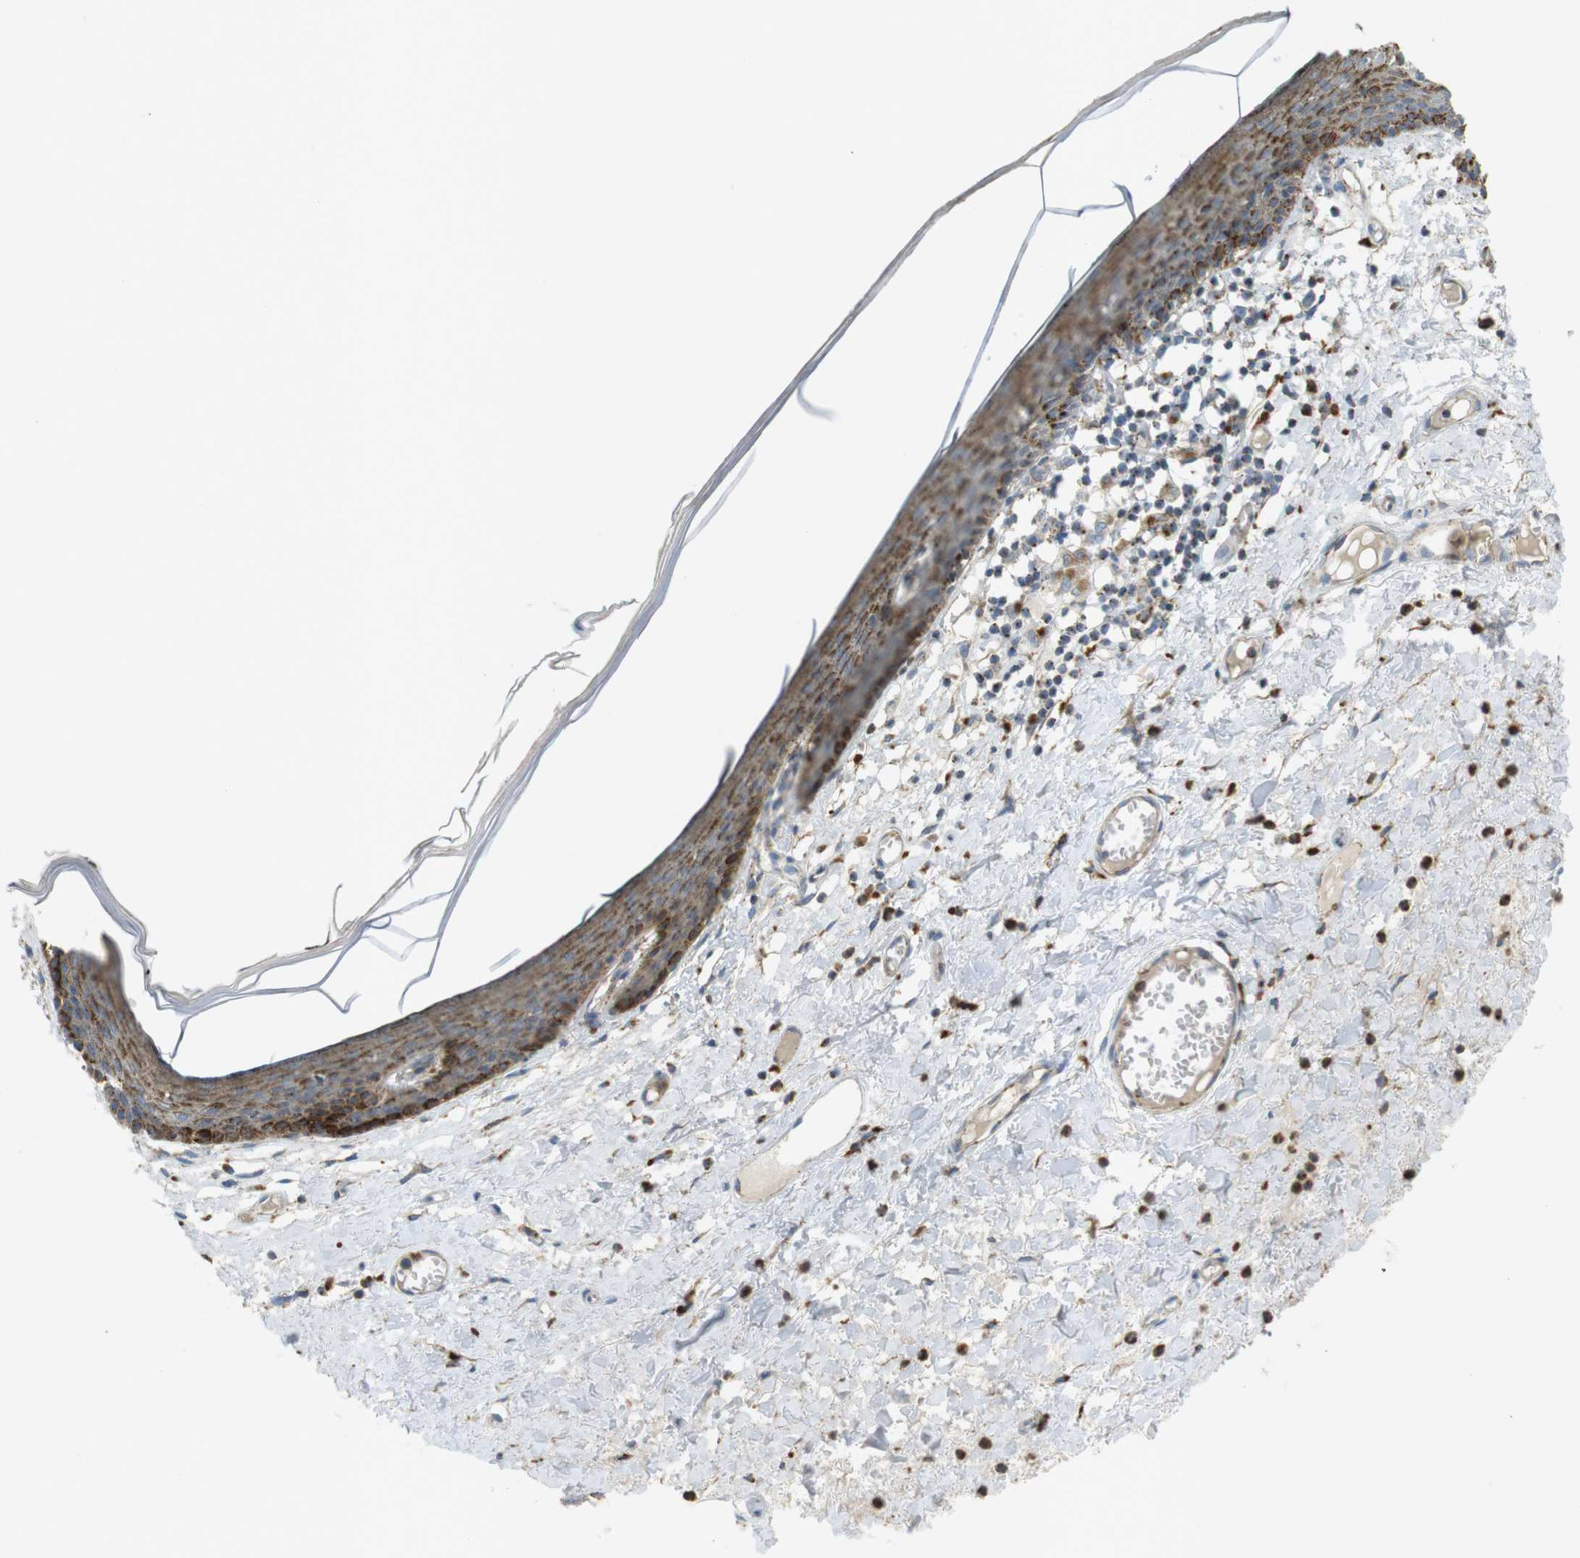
{"staining": {"intensity": "moderate", "quantity": ">75%", "location": "cytoplasmic/membranous"}, "tissue": "skin", "cell_type": "Epidermal cells", "image_type": "normal", "snomed": [{"axis": "morphology", "description": "Normal tissue, NOS"}, {"axis": "topography", "description": "Vulva"}], "caption": "Immunohistochemical staining of unremarkable human skin exhibits >75% levels of moderate cytoplasmic/membranous protein expression in approximately >75% of epidermal cells. Nuclei are stained in blue.", "gene": "LAMP1", "patient": {"sex": "female", "age": 54}}